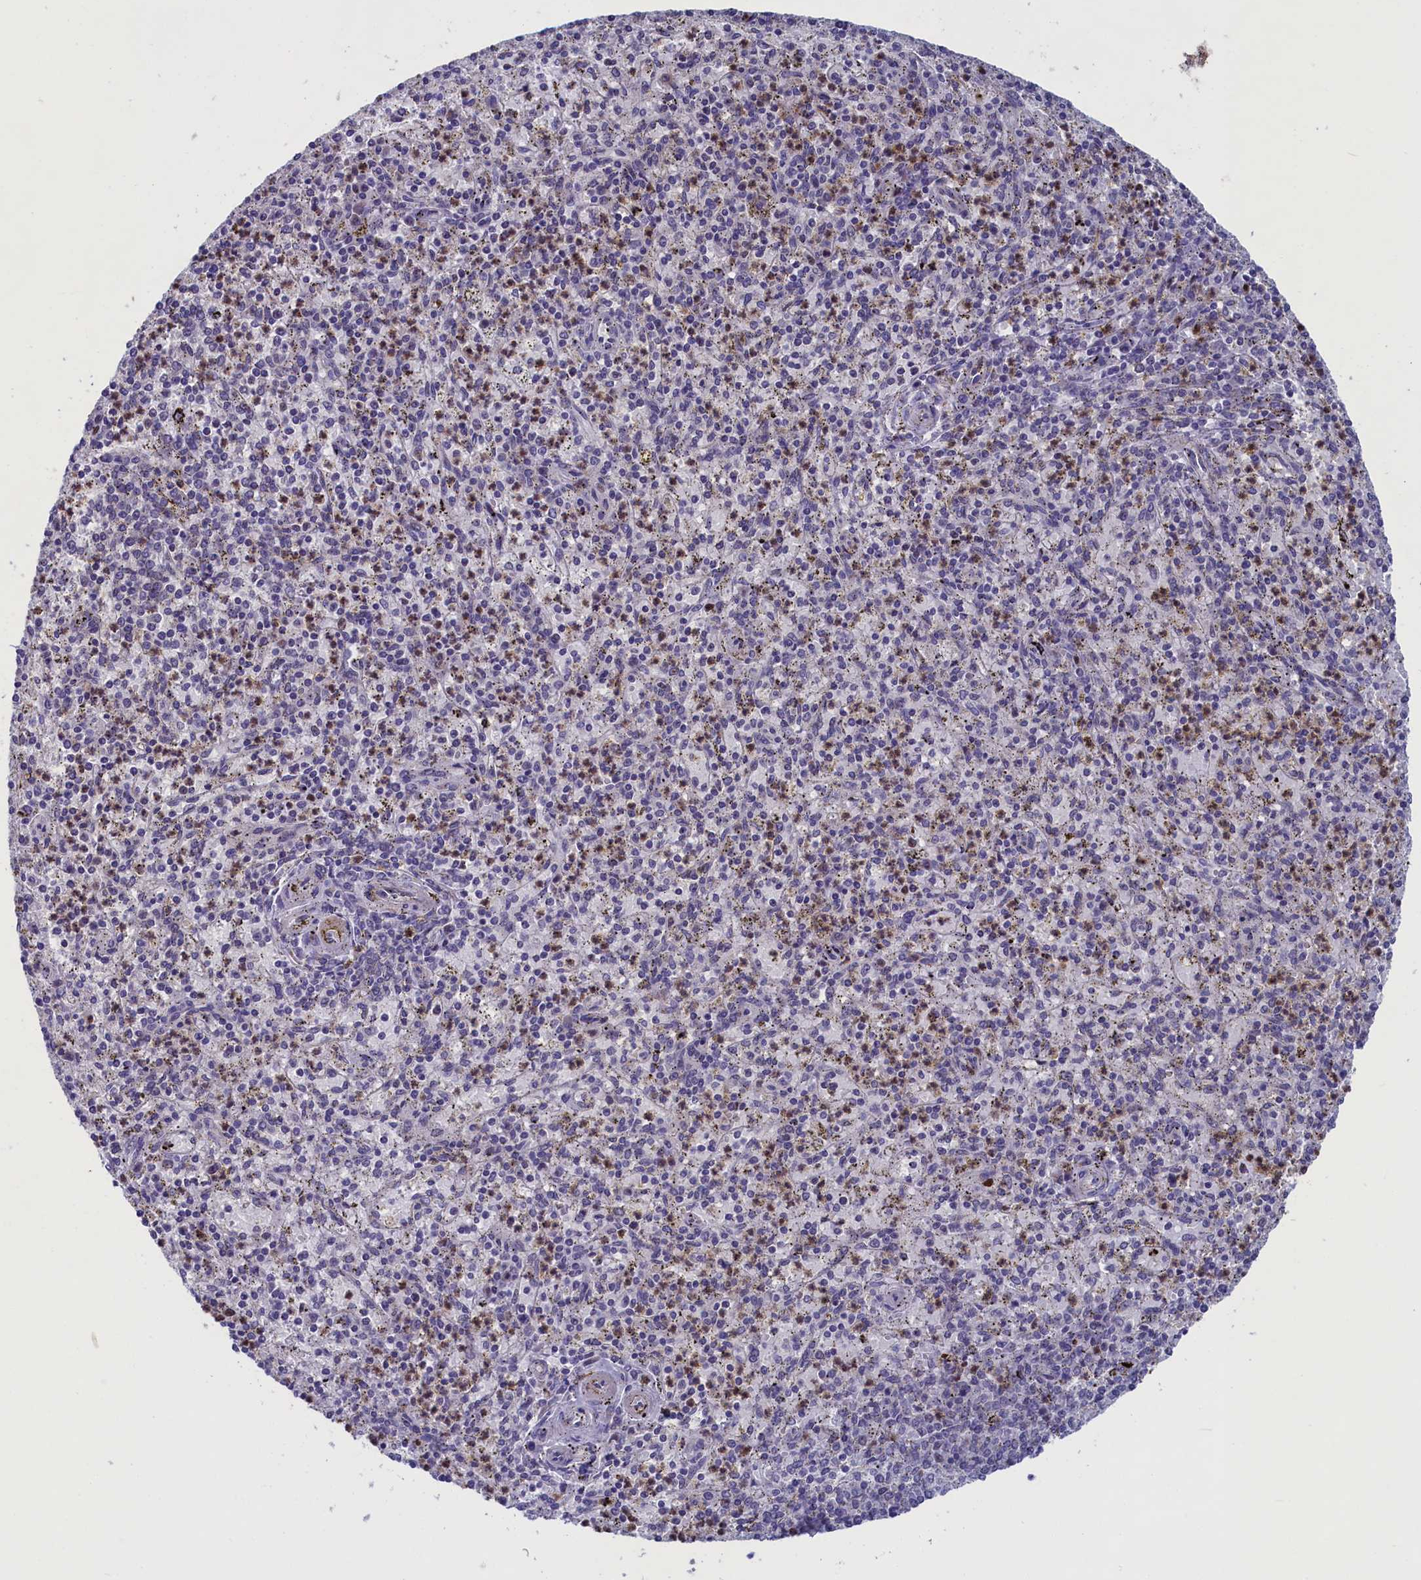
{"staining": {"intensity": "moderate", "quantity": "<25%", "location": "cytoplasmic/membranous"}, "tissue": "spleen", "cell_type": "Cells in red pulp", "image_type": "normal", "snomed": [{"axis": "morphology", "description": "Normal tissue, NOS"}, {"axis": "topography", "description": "Spleen"}], "caption": "Unremarkable spleen reveals moderate cytoplasmic/membranous positivity in approximately <25% of cells in red pulp The protein is shown in brown color, while the nuclei are stained blue..", "gene": "LIG1", "patient": {"sex": "male", "age": 72}}